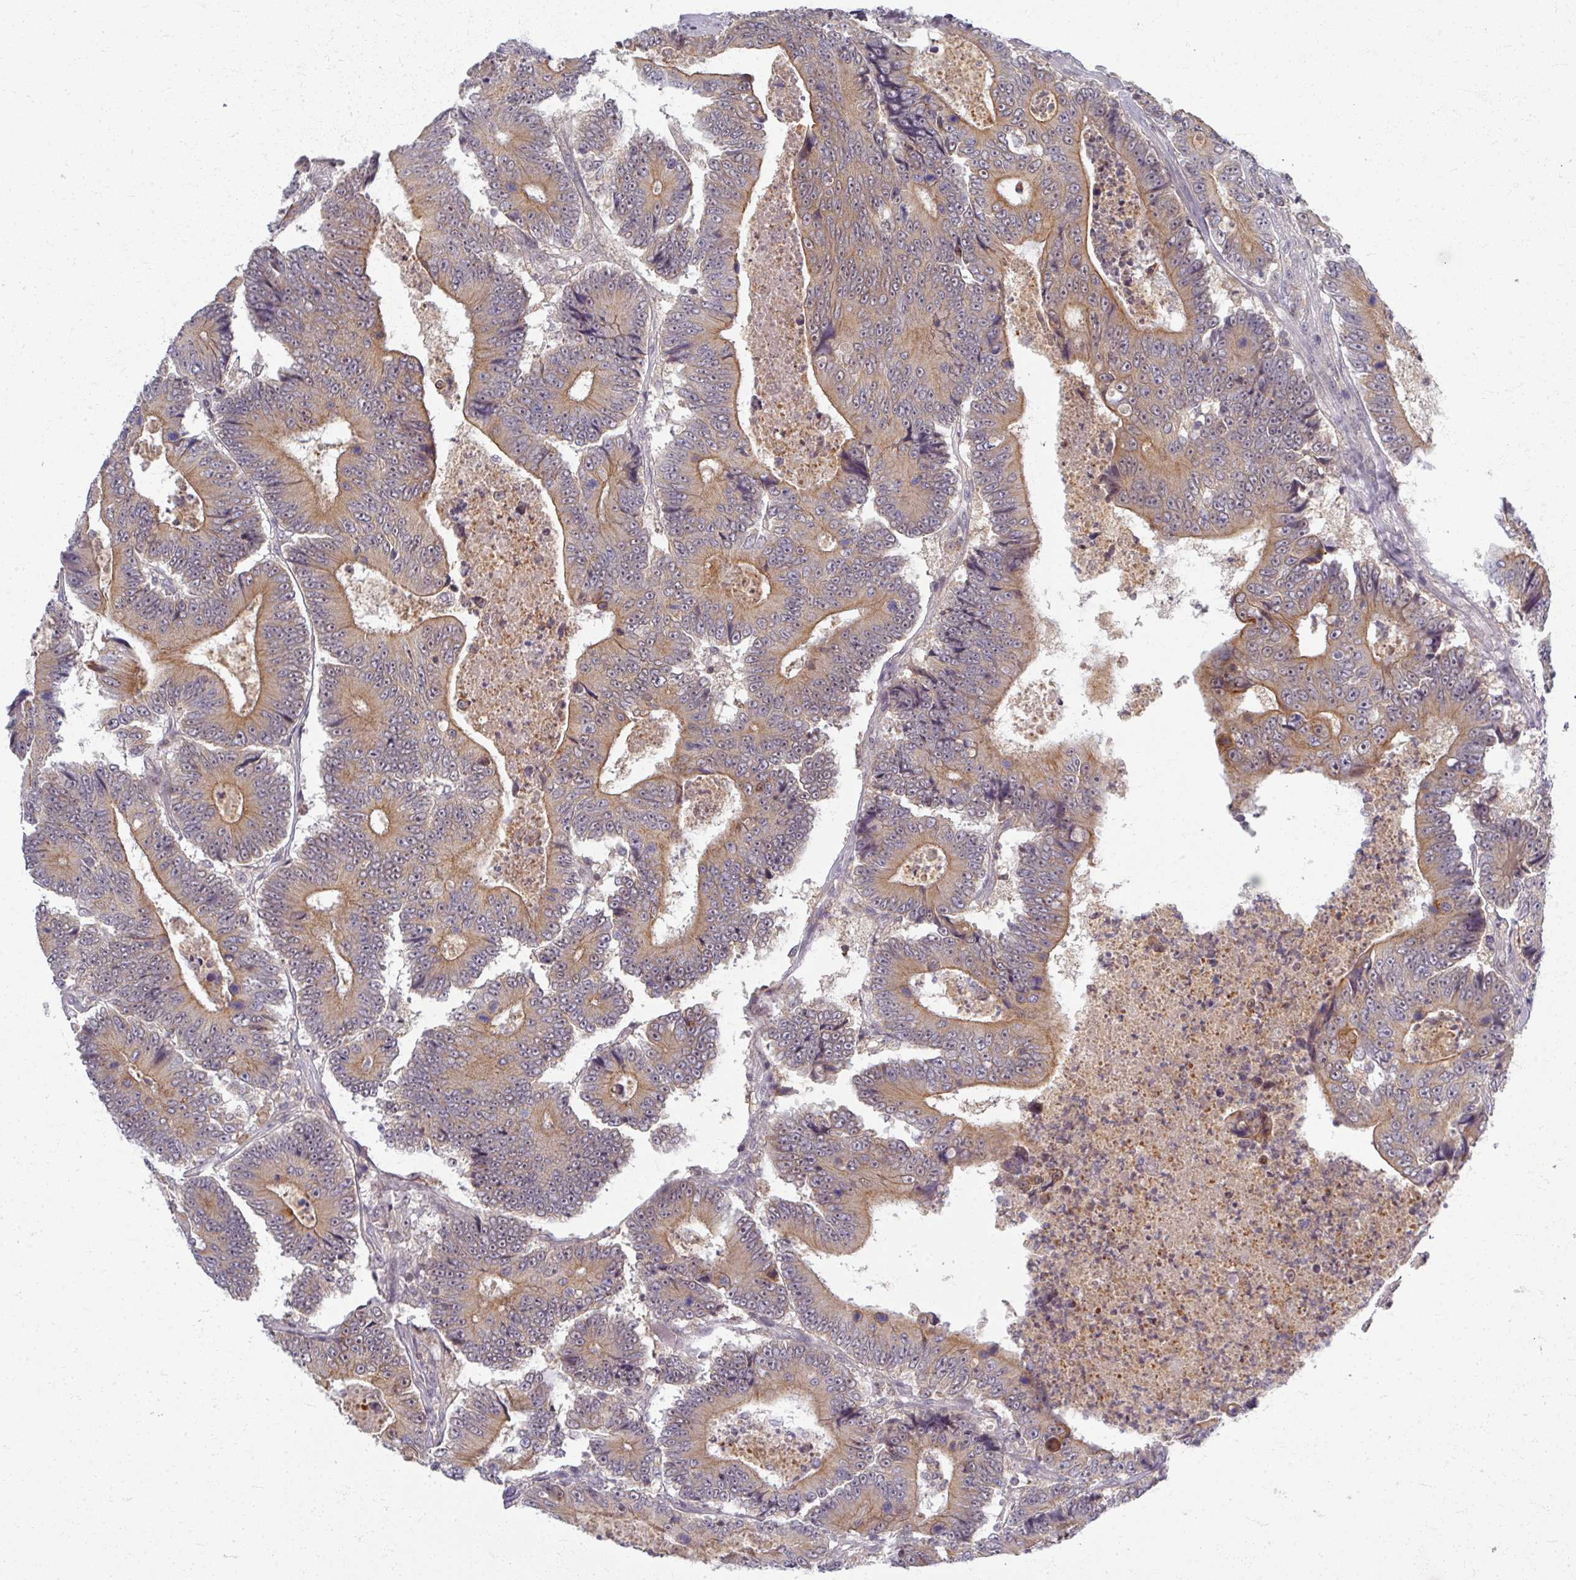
{"staining": {"intensity": "moderate", "quantity": "25%-75%", "location": "cytoplasmic/membranous"}, "tissue": "colorectal cancer", "cell_type": "Tumor cells", "image_type": "cancer", "snomed": [{"axis": "morphology", "description": "Adenocarcinoma, NOS"}, {"axis": "topography", "description": "Colon"}], "caption": "Protein staining of colorectal adenocarcinoma tissue shows moderate cytoplasmic/membranous positivity in about 25%-75% of tumor cells. (DAB (3,3'-diaminobenzidine) IHC with brightfield microscopy, high magnification).", "gene": "TTLL7", "patient": {"sex": "male", "age": 83}}